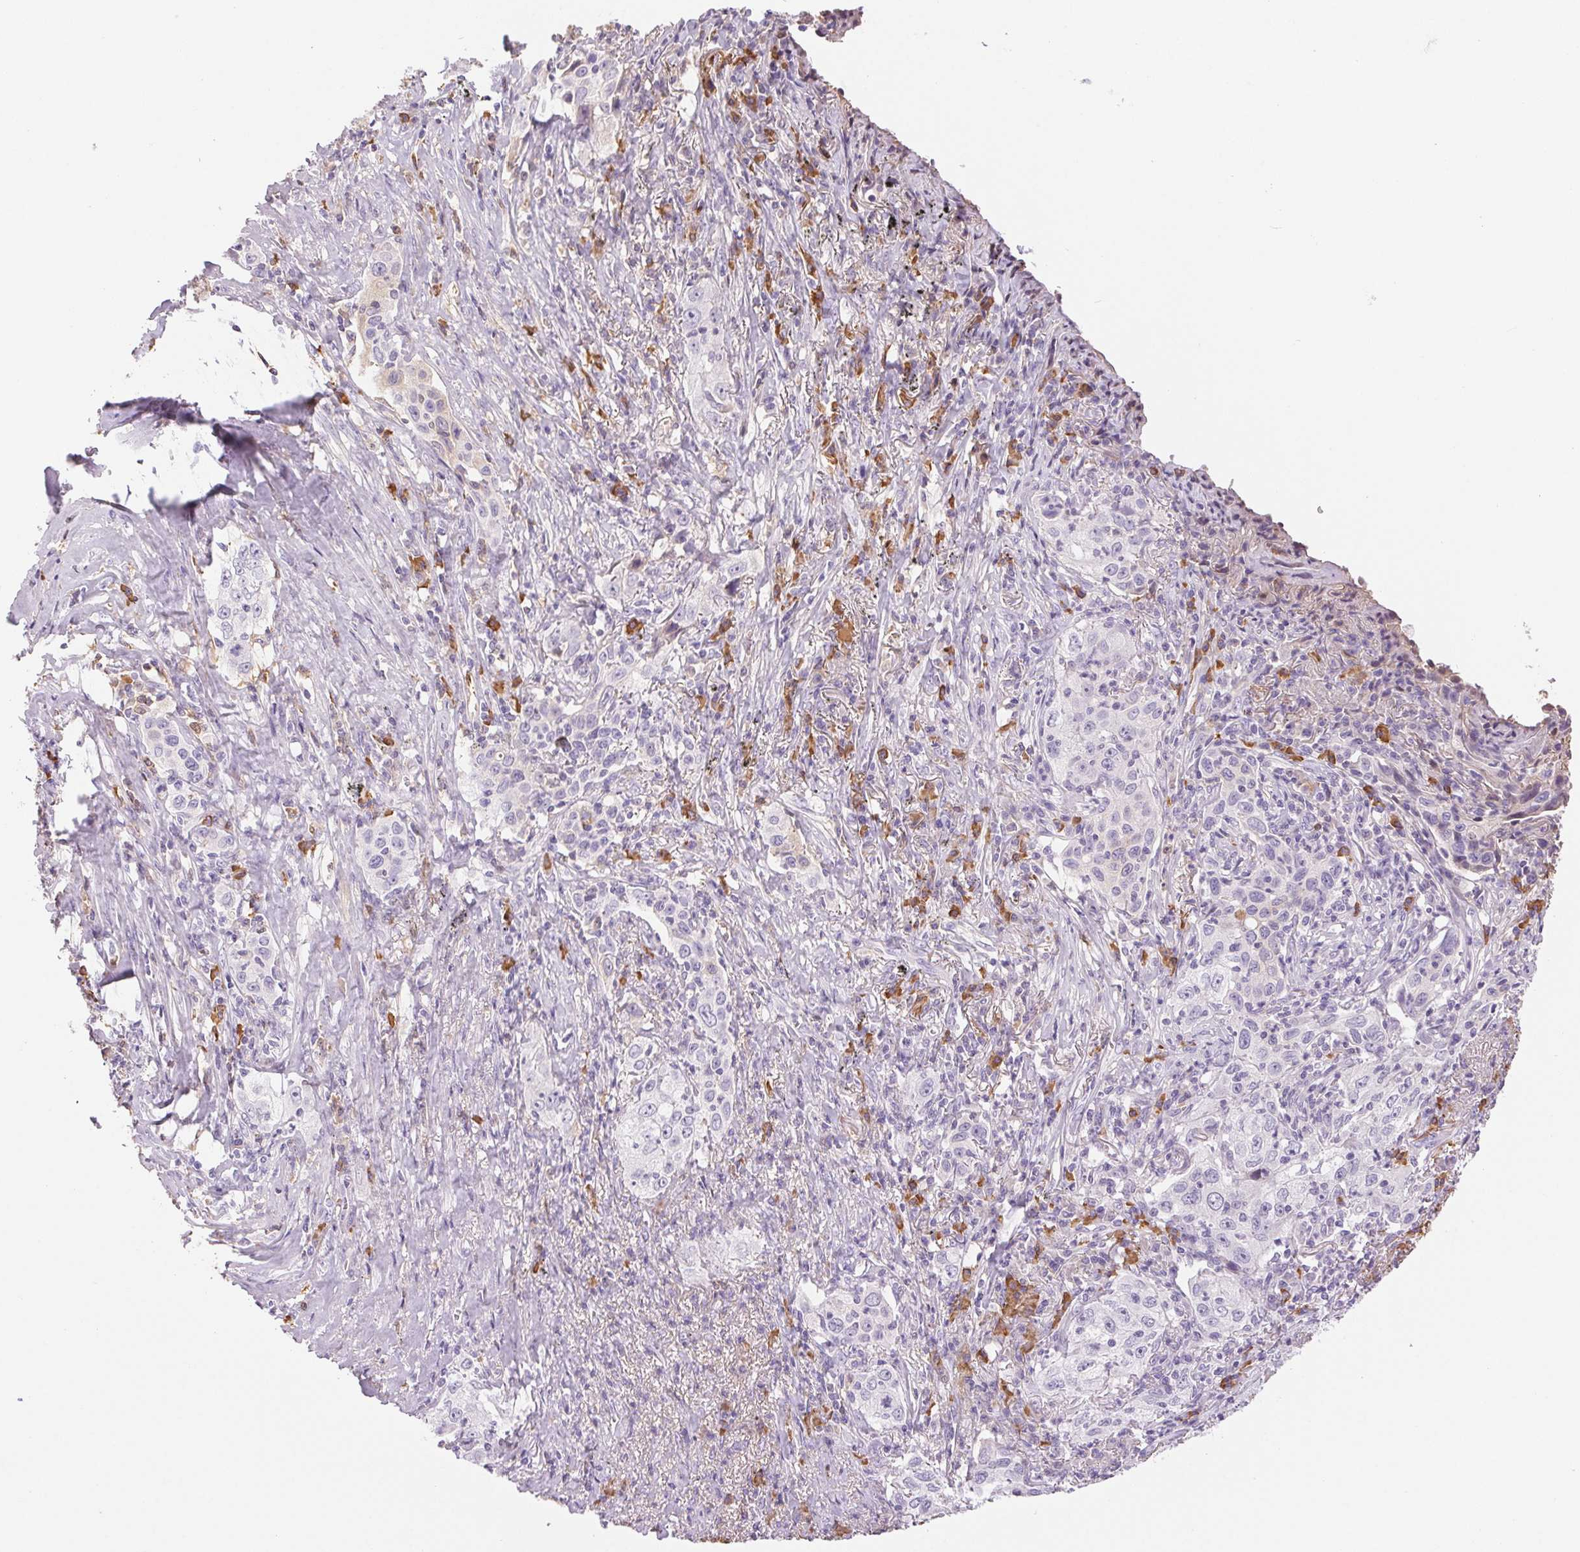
{"staining": {"intensity": "negative", "quantity": "none", "location": "none"}, "tissue": "lung cancer", "cell_type": "Tumor cells", "image_type": "cancer", "snomed": [{"axis": "morphology", "description": "Squamous cell carcinoma, NOS"}, {"axis": "topography", "description": "Lung"}], "caption": "Photomicrograph shows no protein expression in tumor cells of lung cancer (squamous cell carcinoma) tissue.", "gene": "IFIT1B", "patient": {"sex": "male", "age": 71}}